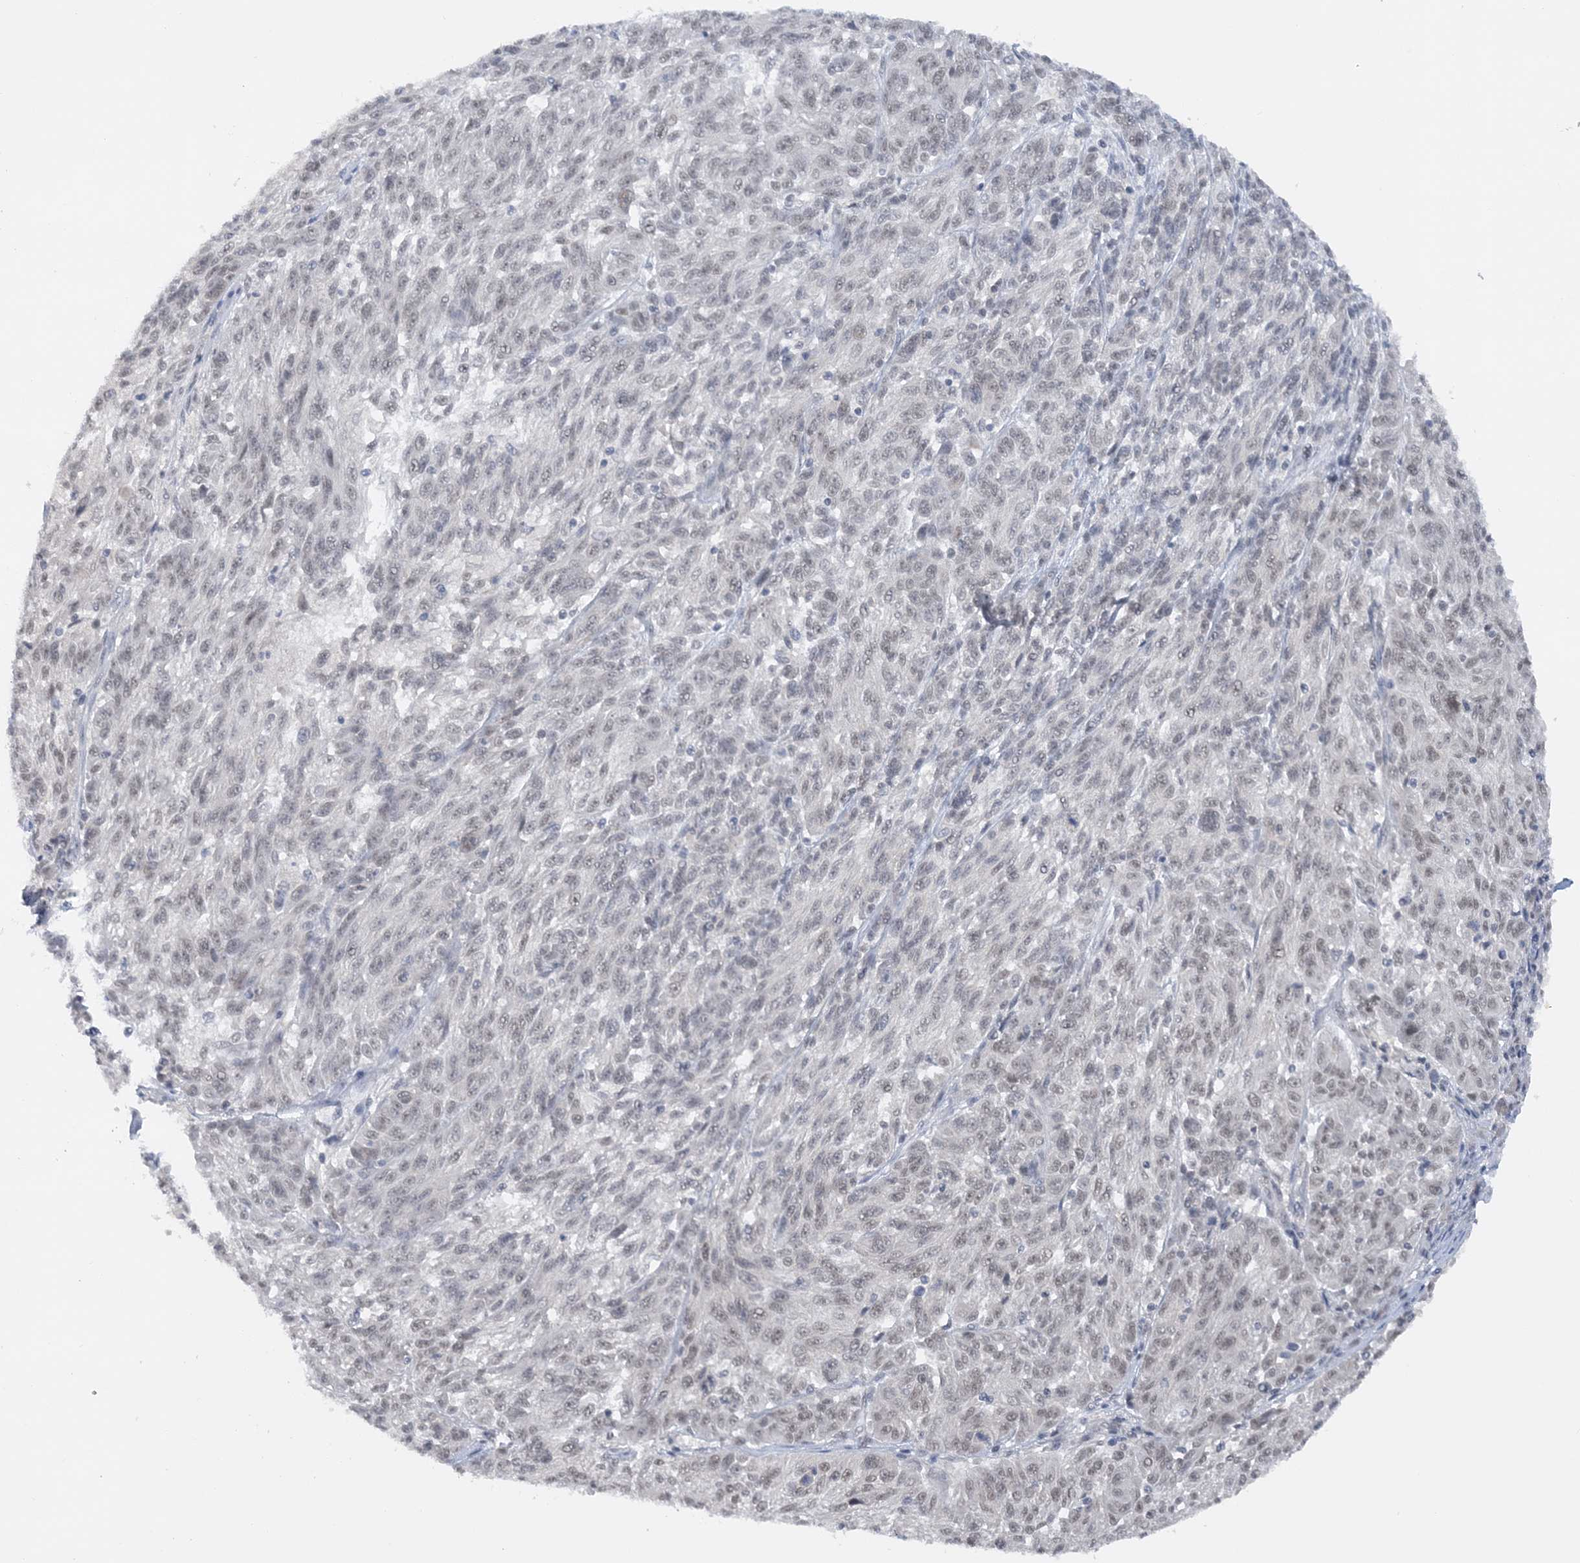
{"staining": {"intensity": "weak", "quantity": "<25%", "location": "nuclear"}, "tissue": "melanoma", "cell_type": "Tumor cells", "image_type": "cancer", "snomed": [{"axis": "morphology", "description": "Malignant melanoma, NOS"}, {"axis": "topography", "description": "Skin"}], "caption": "An immunohistochemistry (IHC) image of melanoma is shown. There is no staining in tumor cells of melanoma.", "gene": "KMT2D", "patient": {"sex": "male", "age": 53}}